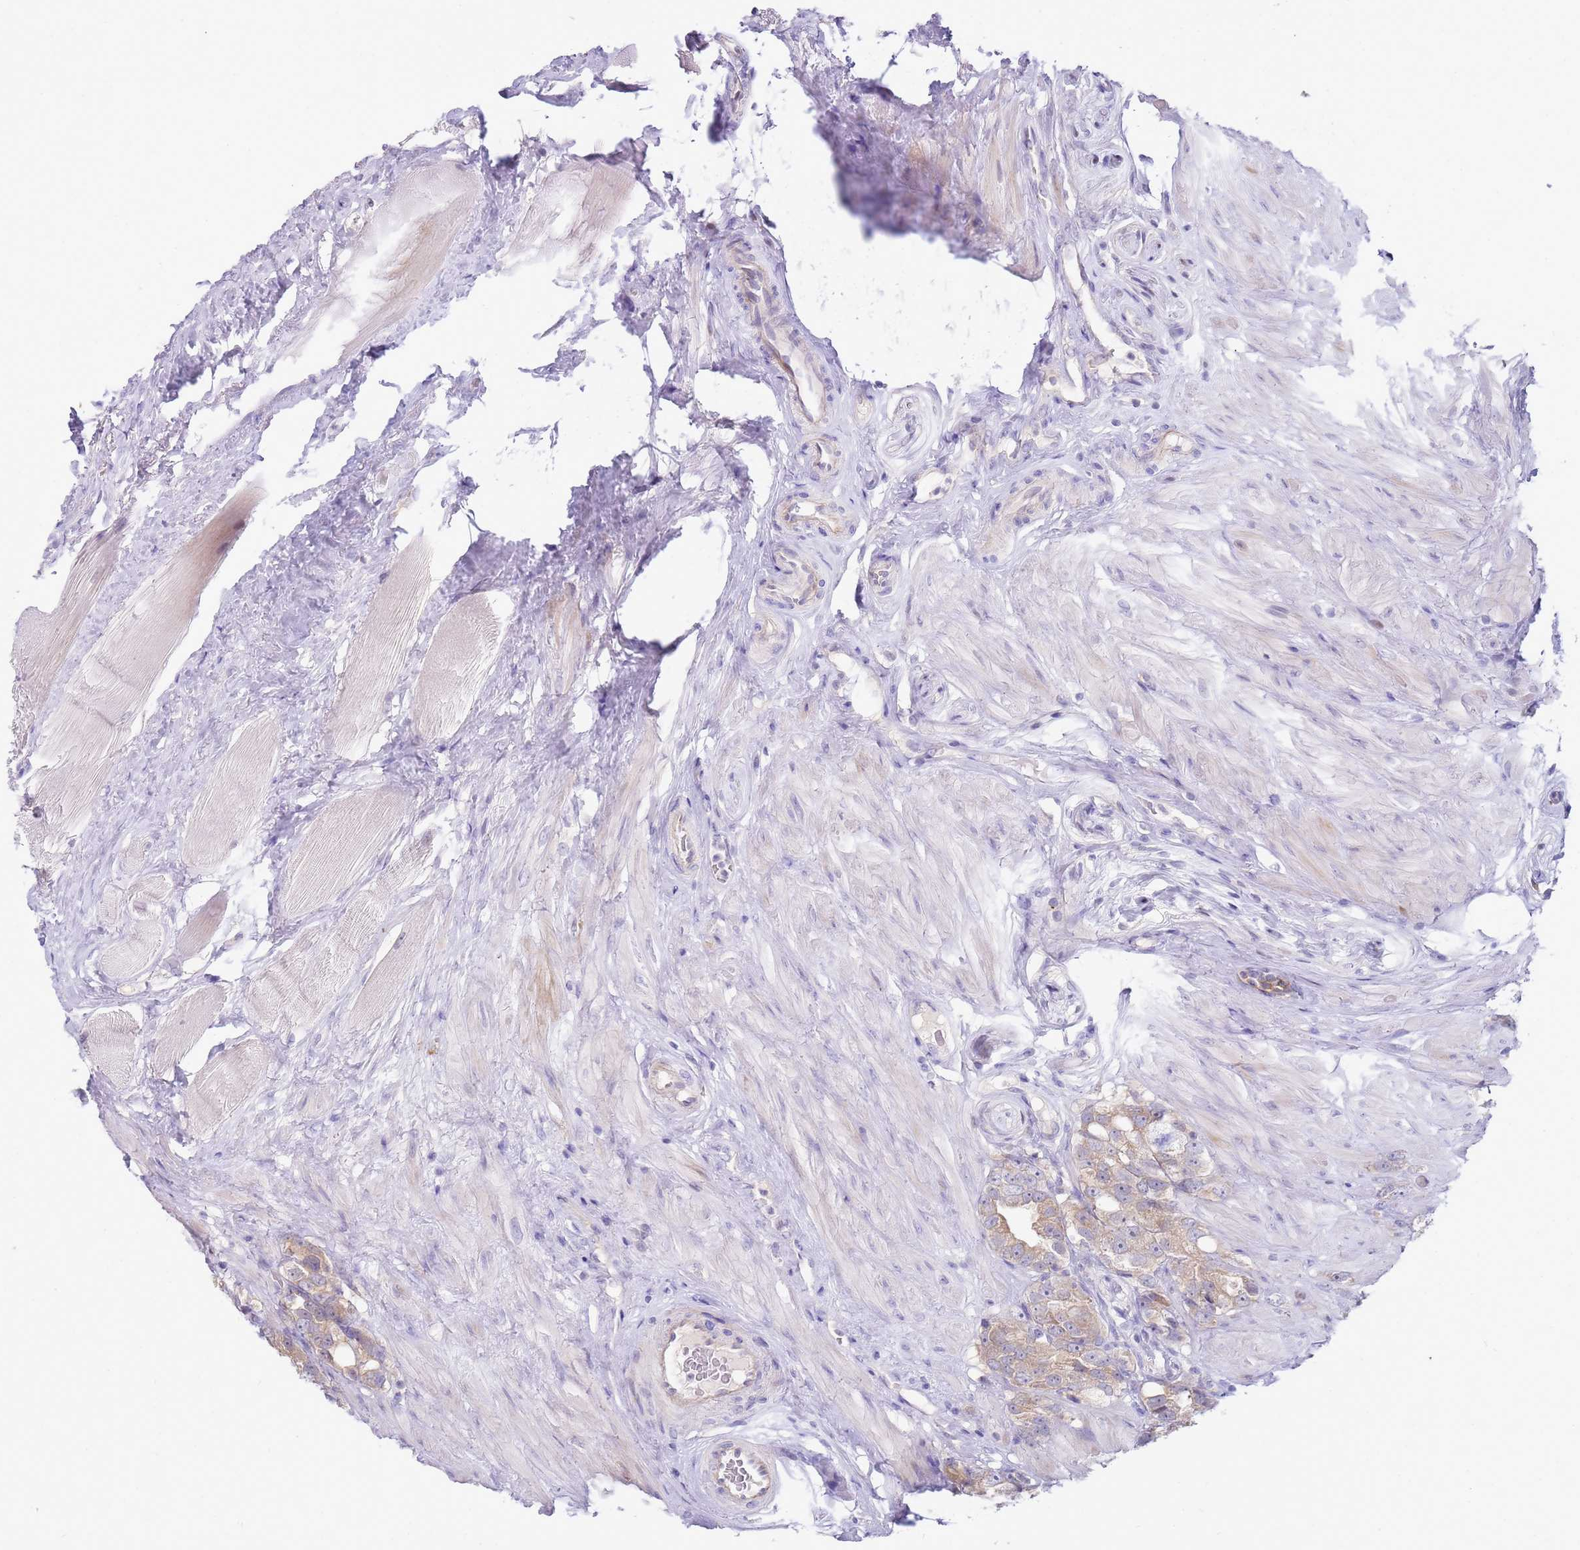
{"staining": {"intensity": "weak", "quantity": ">75%", "location": "cytoplasmic/membranous"}, "tissue": "prostate cancer", "cell_type": "Tumor cells", "image_type": "cancer", "snomed": [{"axis": "morphology", "description": "Adenocarcinoma, NOS"}, {"axis": "topography", "description": "Prostate"}], "caption": "Prostate cancer stained for a protein demonstrates weak cytoplasmic/membranous positivity in tumor cells. The staining was performed using DAB to visualize the protein expression in brown, while the nuclei were stained in blue with hematoxylin (Magnification: 20x).", "gene": "STK25", "patient": {"sex": "male", "age": 79}}